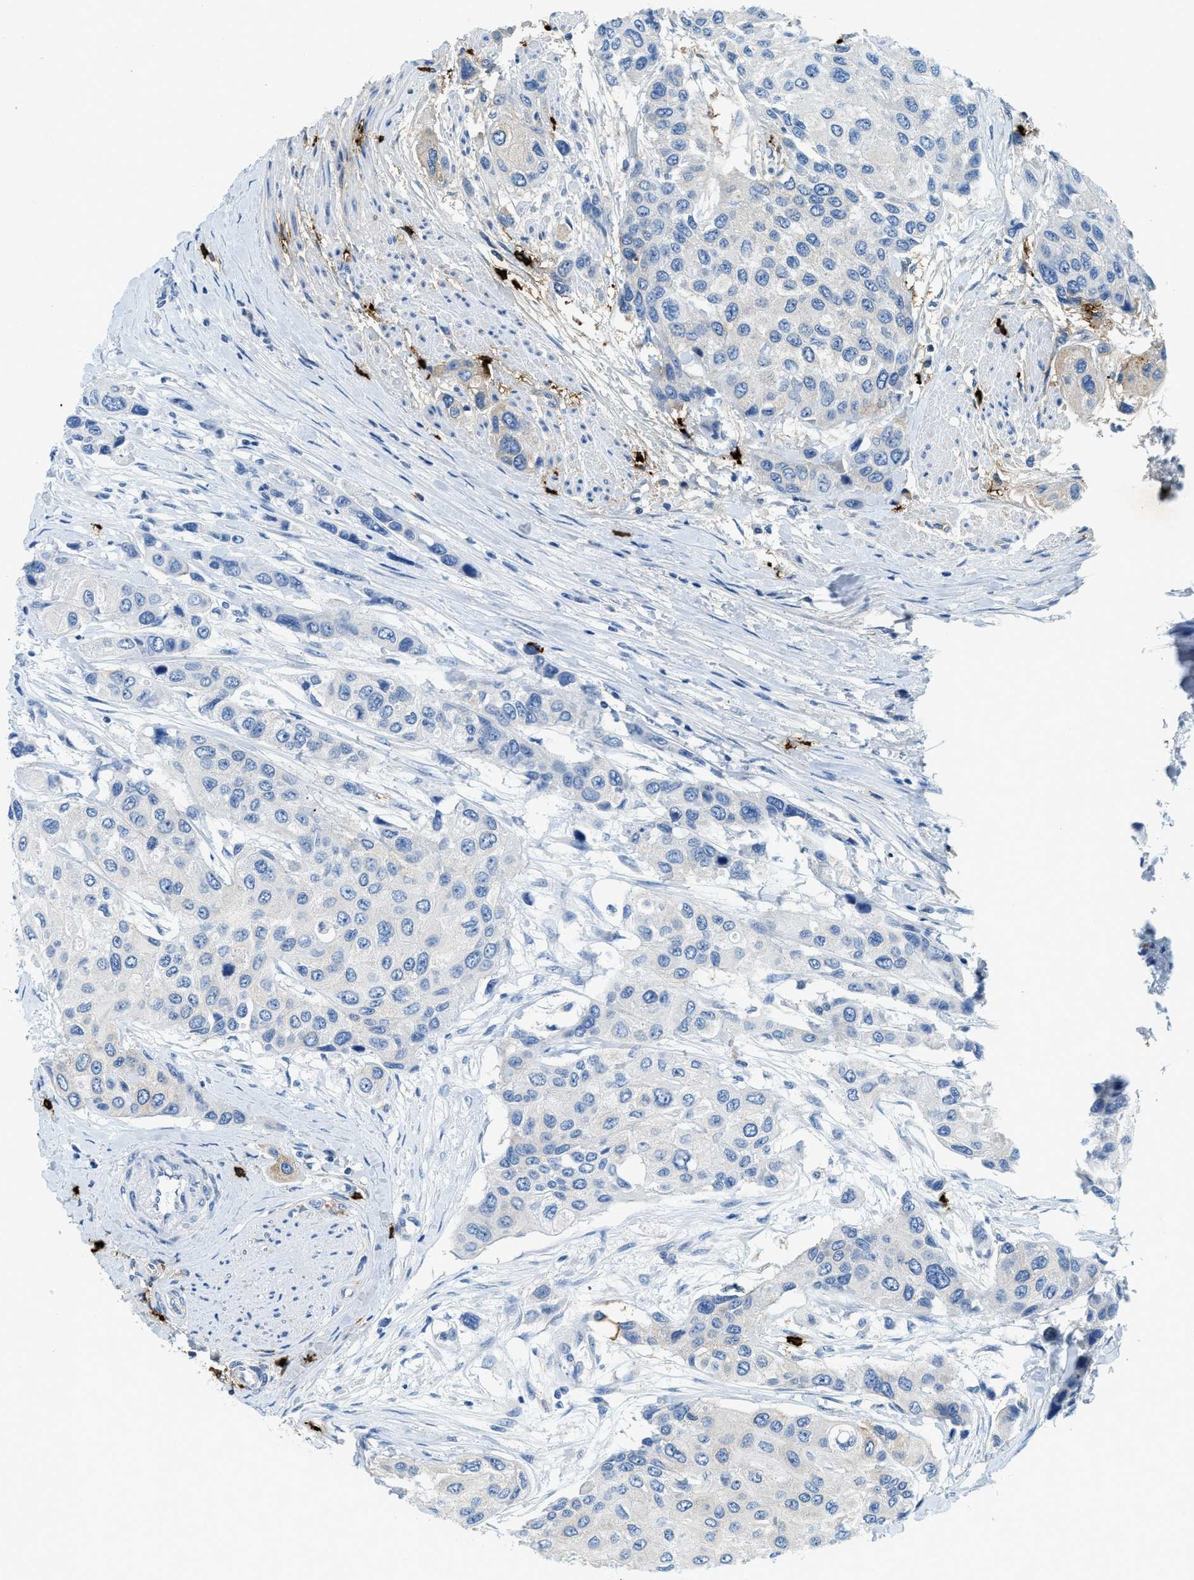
{"staining": {"intensity": "weak", "quantity": "<25%", "location": "cytoplasmic/membranous"}, "tissue": "urothelial cancer", "cell_type": "Tumor cells", "image_type": "cancer", "snomed": [{"axis": "morphology", "description": "Urothelial carcinoma, High grade"}, {"axis": "topography", "description": "Urinary bladder"}], "caption": "A histopathology image of human high-grade urothelial carcinoma is negative for staining in tumor cells. (DAB immunohistochemistry, high magnification).", "gene": "TPSAB1", "patient": {"sex": "female", "age": 56}}